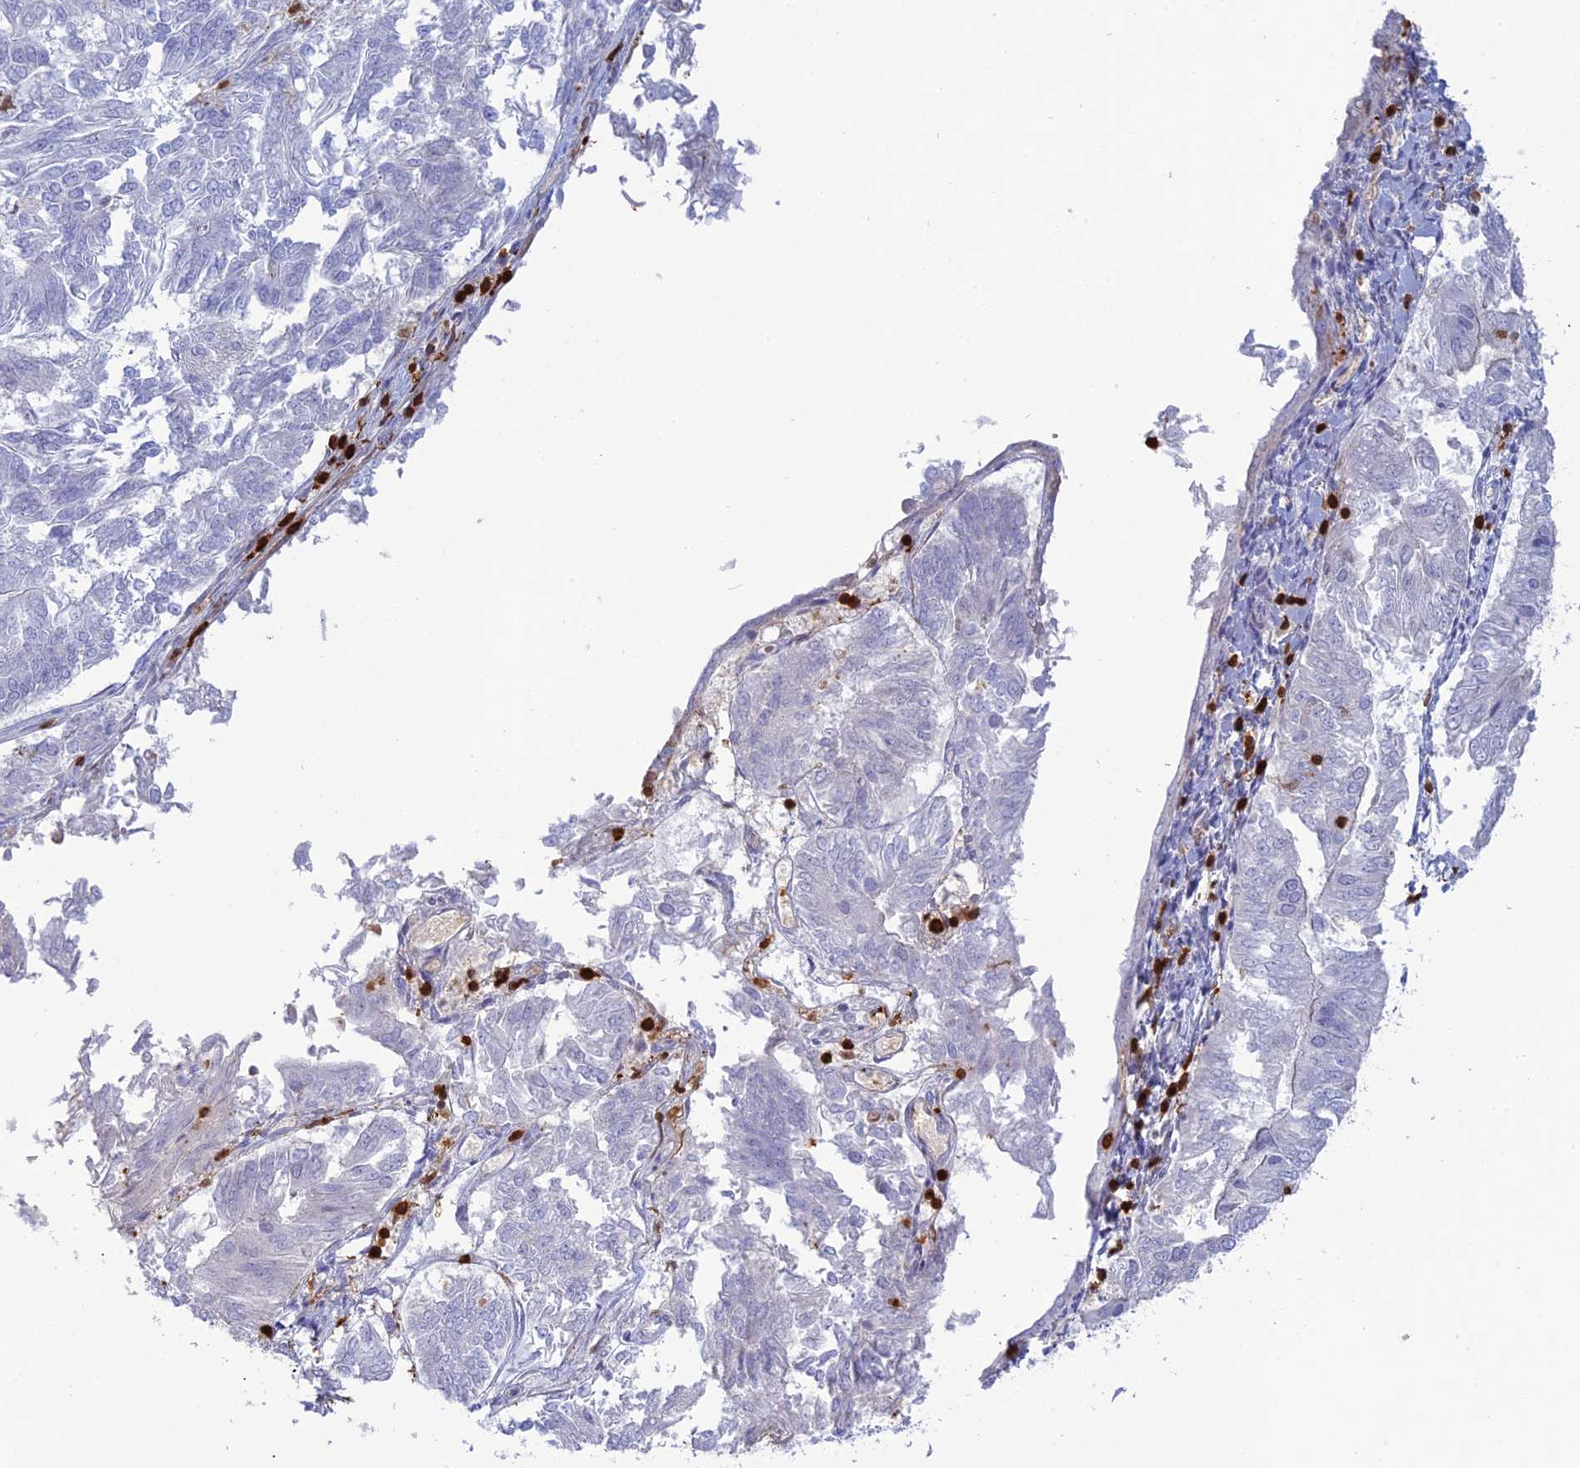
{"staining": {"intensity": "negative", "quantity": "none", "location": "none"}, "tissue": "endometrial cancer", "cell_type": "Tumor cells", "image_type": "cancer", "snomed": [{"axis": "morphology", "description": "Adenocarcinoma, NOS"}, {"axis": "topography", "description": "Endometrium"}], "caption": "Immunohistochemistry micrograph of human endometrial adenocarcinoma stained for a protein (brown), which shows no expression in tumor cells.", "gene": "PGBD4", "patient": {"sex": "female", "age": 58}}